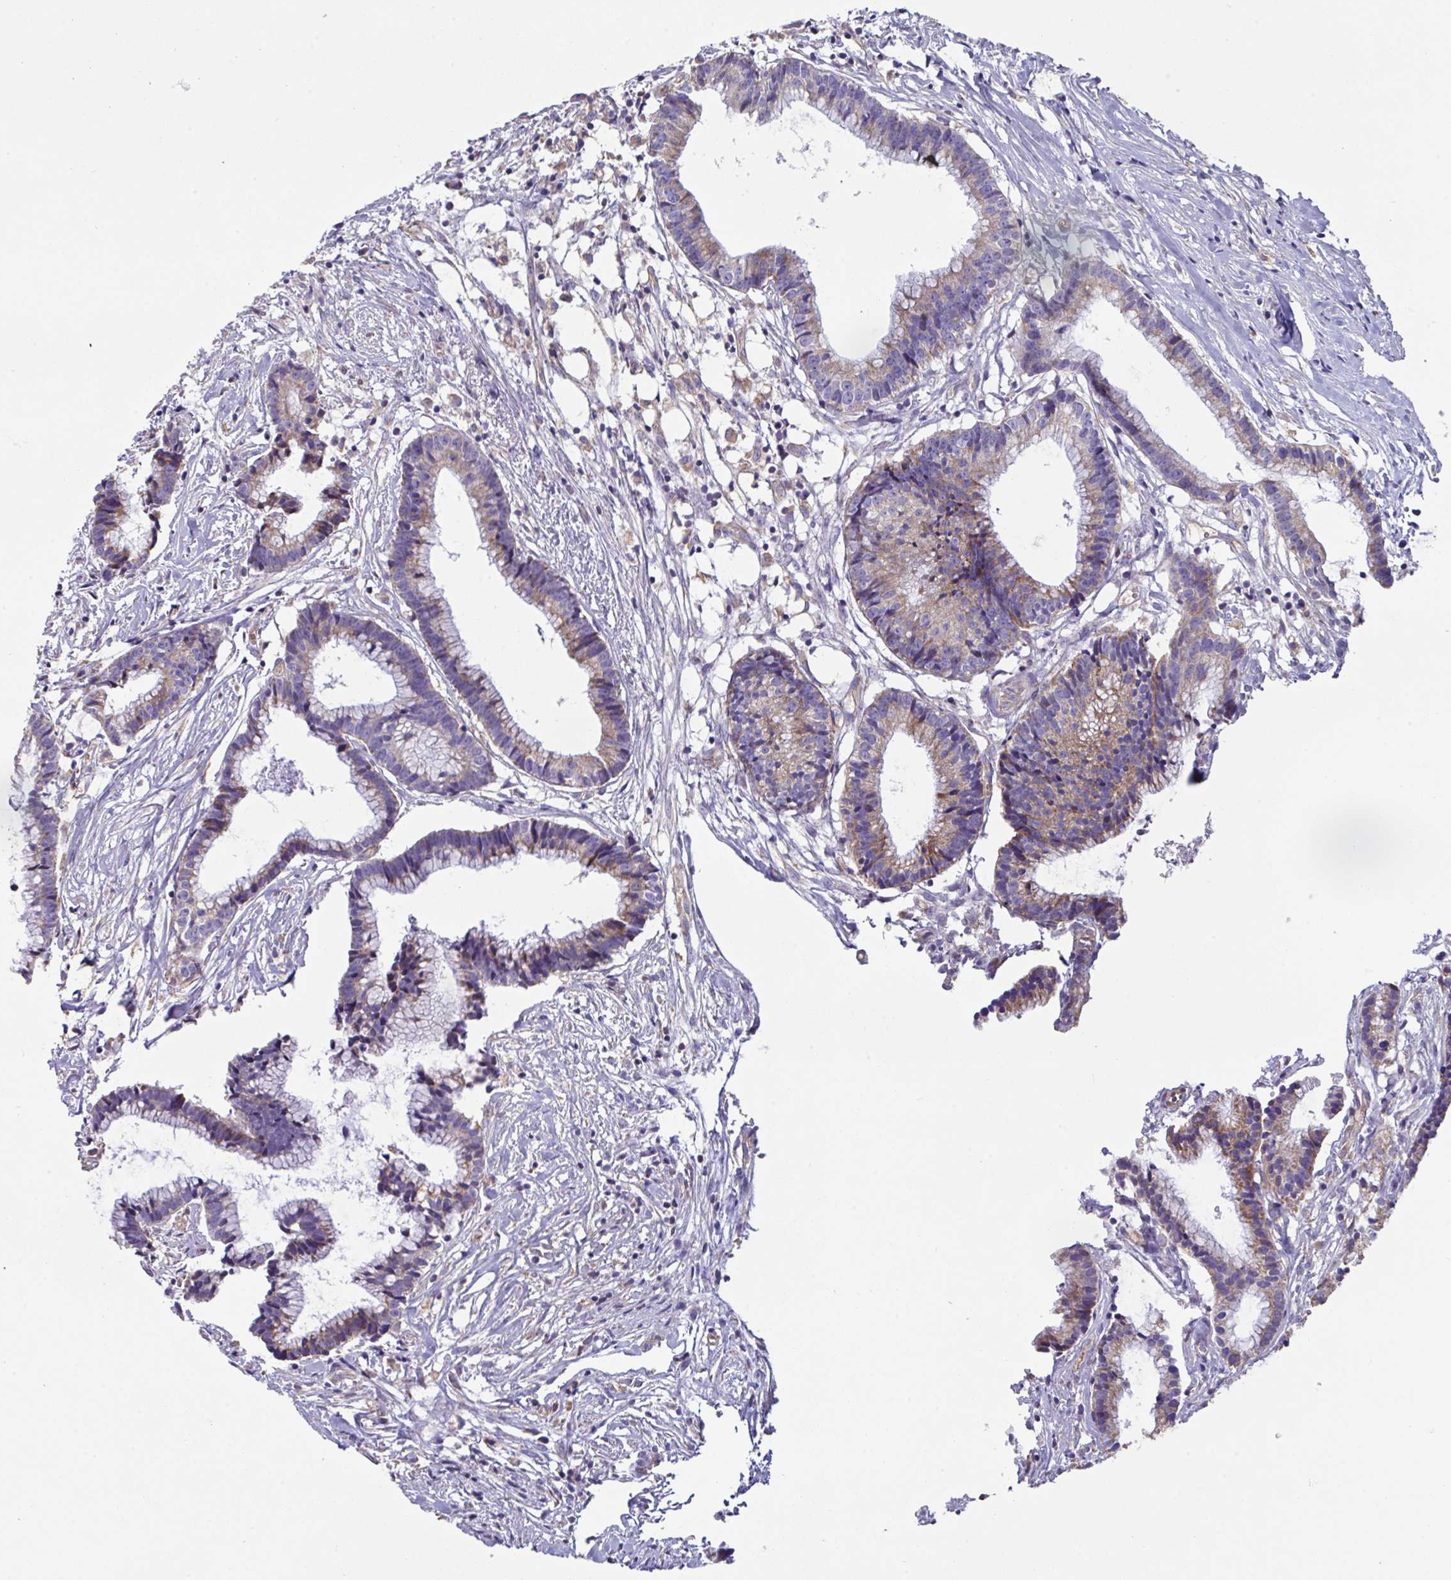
{"staining": {"intensity": "weak", "quantity": "25%-75%", "location": "cytoplasmic/membranous"}, "tissue": "colorectal cancer", "cell_type": "Tumor cells", "image_type": "cancer", "snomed": [{"axis": "morphology", "description": "Adenocarcinoma, NOS"}, {"axis": "topography", "description": "Colon"}], "caption": "Immunohistochemical staining of human colorectal cancer (adenocarcinoma) demonstrates weak cytoplasmic/membranous protein staining in approximately 25%-75% of tumor cells.", "gene": "DOK7", "patient": {"sex": "female", "age": 78}}